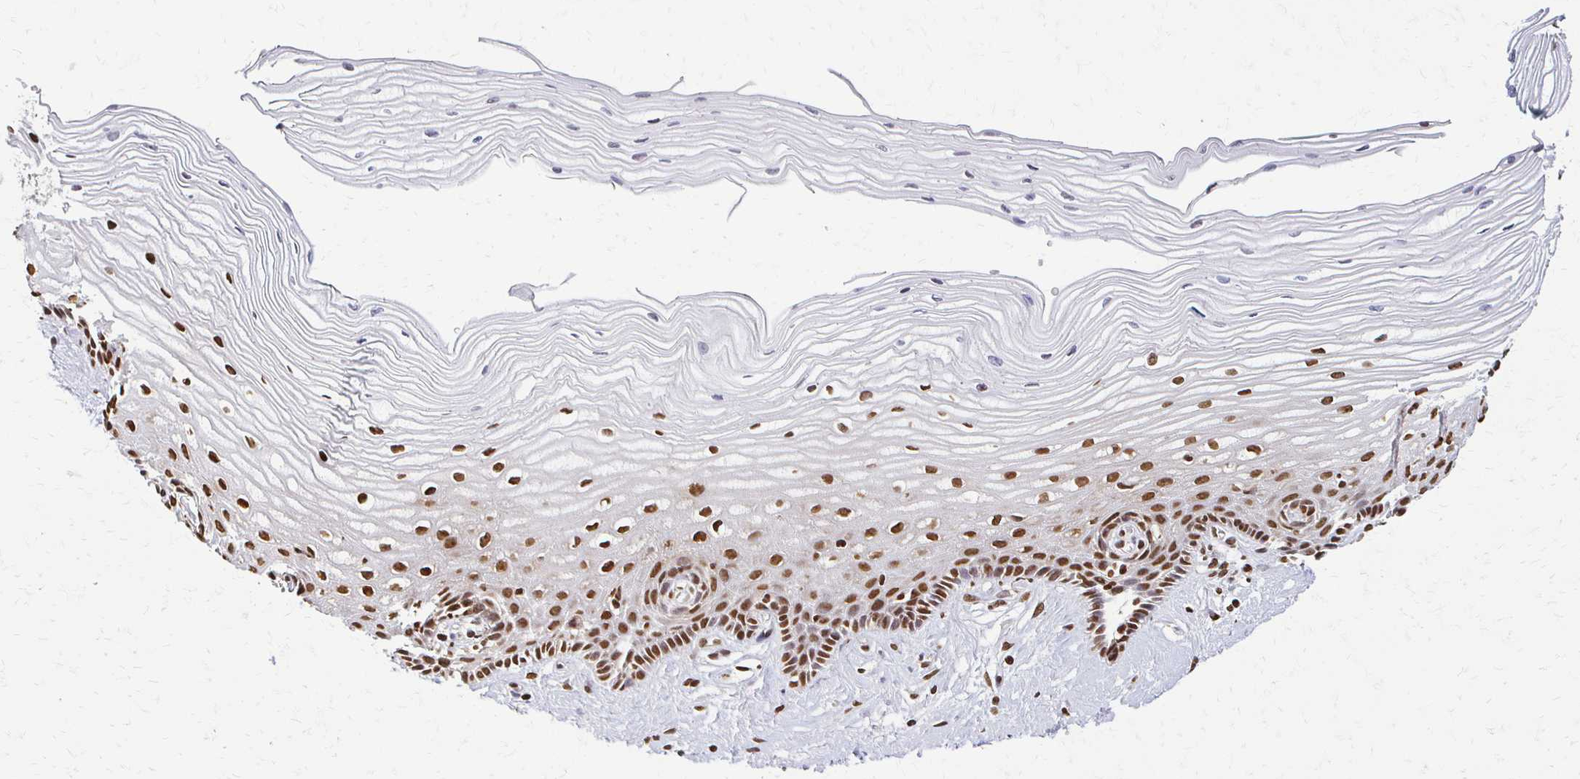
{"staining": {"intensity": "moderate", "quantity": ">75%", "location": "nuclear"}, "tissue": "cervix", "cell_type": "Squamous epithelial cells", "image_type": "normal", "snomed": [{"axis": "morphology", "description": "Normal tissue, NOS"}, {"axis": "topography", "description": "Cervix"}], "caption": "Immunohistochemical staining of unremarkable cervix shows moderate nuclear protein expression in about >75% of squamous epithelial cells. The staining was performed using DAB (3,3'-diaminobenzidine), with brown indicating positive protein expression. Nuclei are stained blue with hematoxylin.", "gene": "HOXA9", "patient": {"sex": "female", "age": 40}}